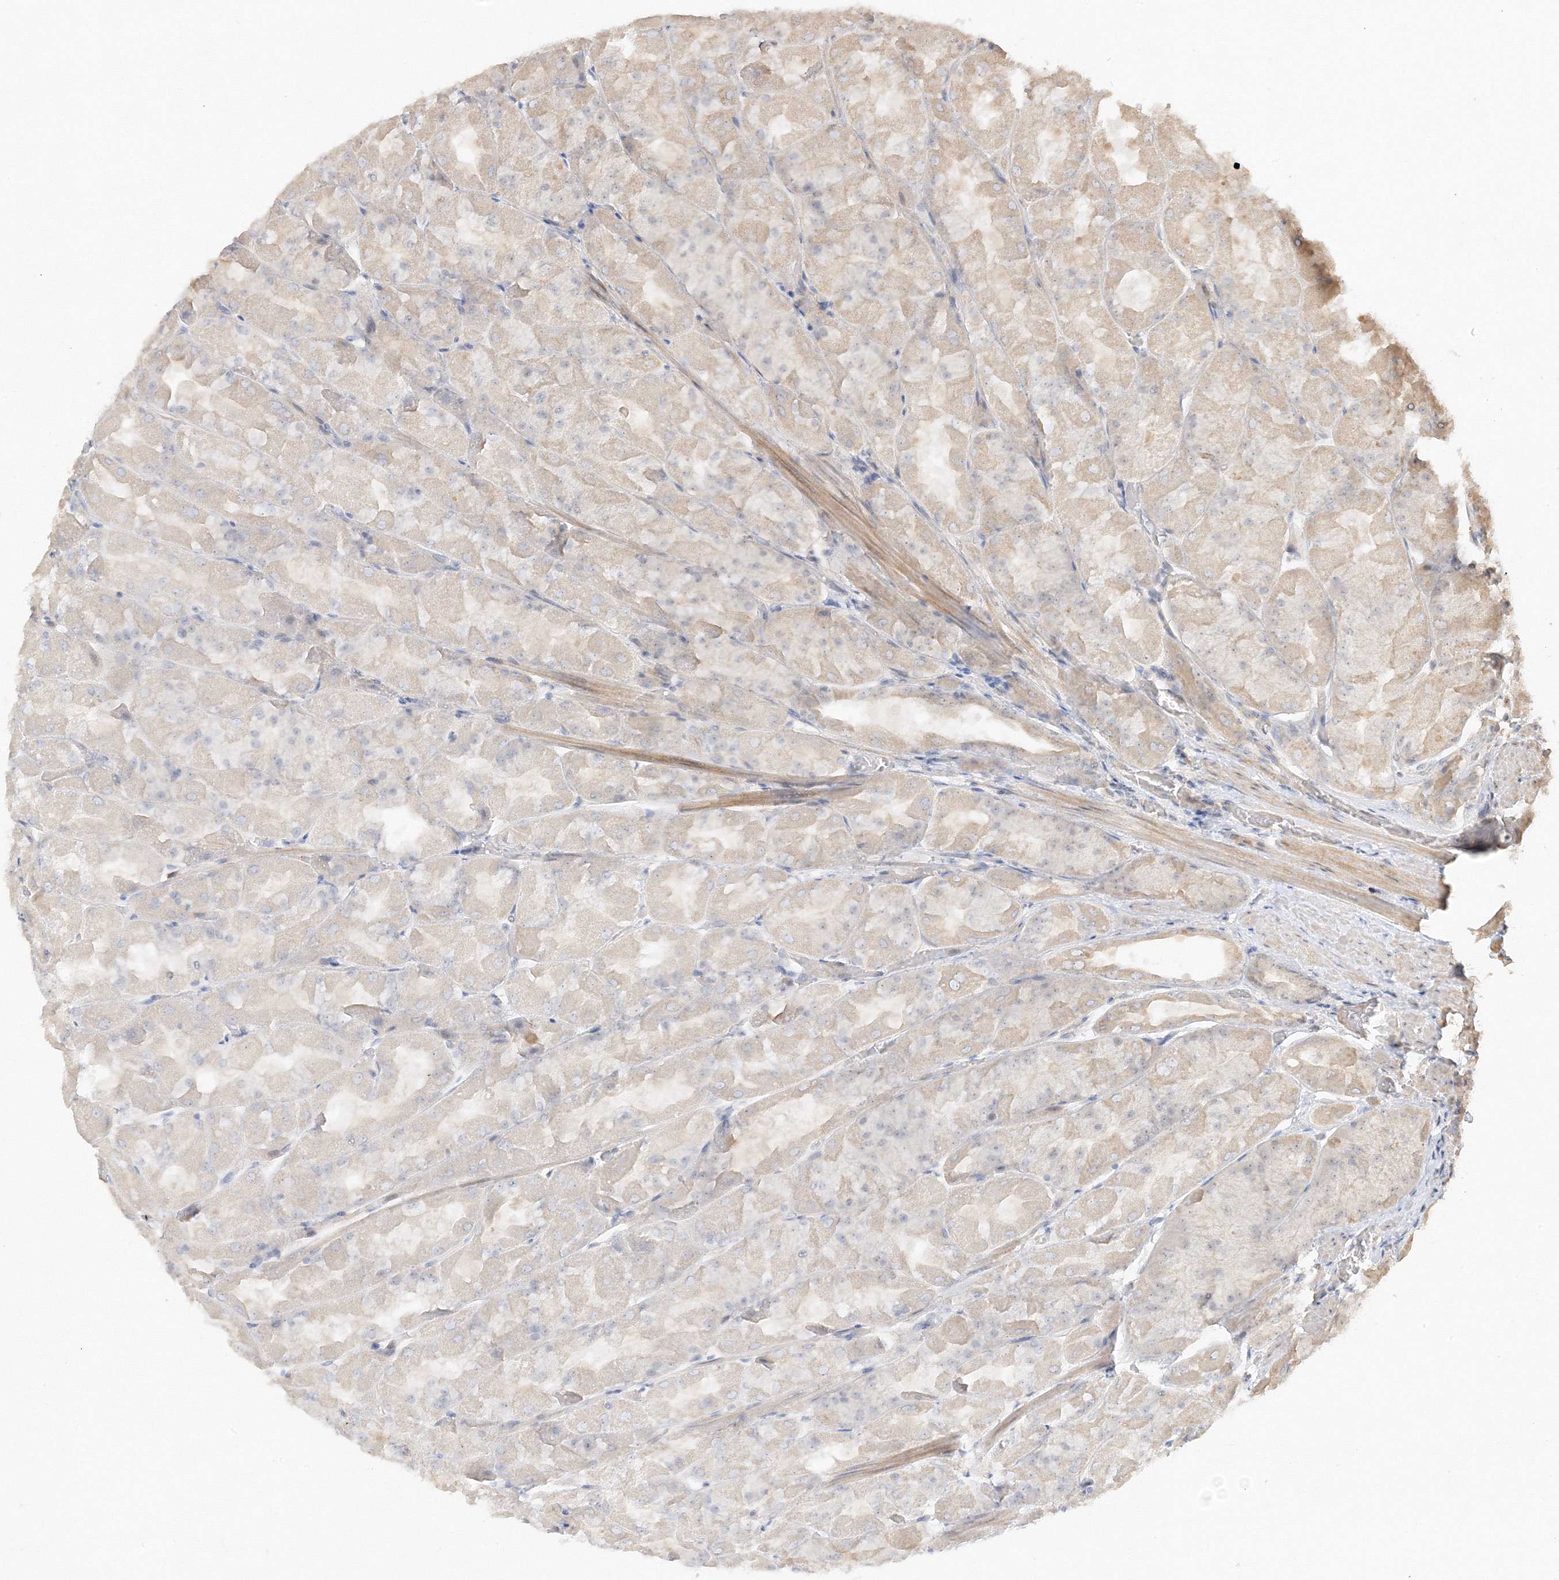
{"staining": {"intensity": "moderate", "quantity": "<25%", "location": "cytoplasmic/membranous,nuclear"}, "tissue": "stomach", "cell_type": "Glandular cells", "image_type": "normal", "snomed": [{"axis": "morphology", "description": "Normal tissue, NOS"}, {"axis": "topography", "description": "Stomach"}], "caption": "Unremarkable stomach was stained to show a protein in brown. There is low levels of moderate cytoplasmic/membranous,nuclear positivity in approximately <25% of glandular cells. (Stains: DAB (3,3'-diaminobenzidine) in brown, nuclei in blue, Microscopy: brightfield microscopy at high magnification).", "gene": "ETAA1", "patient": {"sex": "female", "age": 61}}